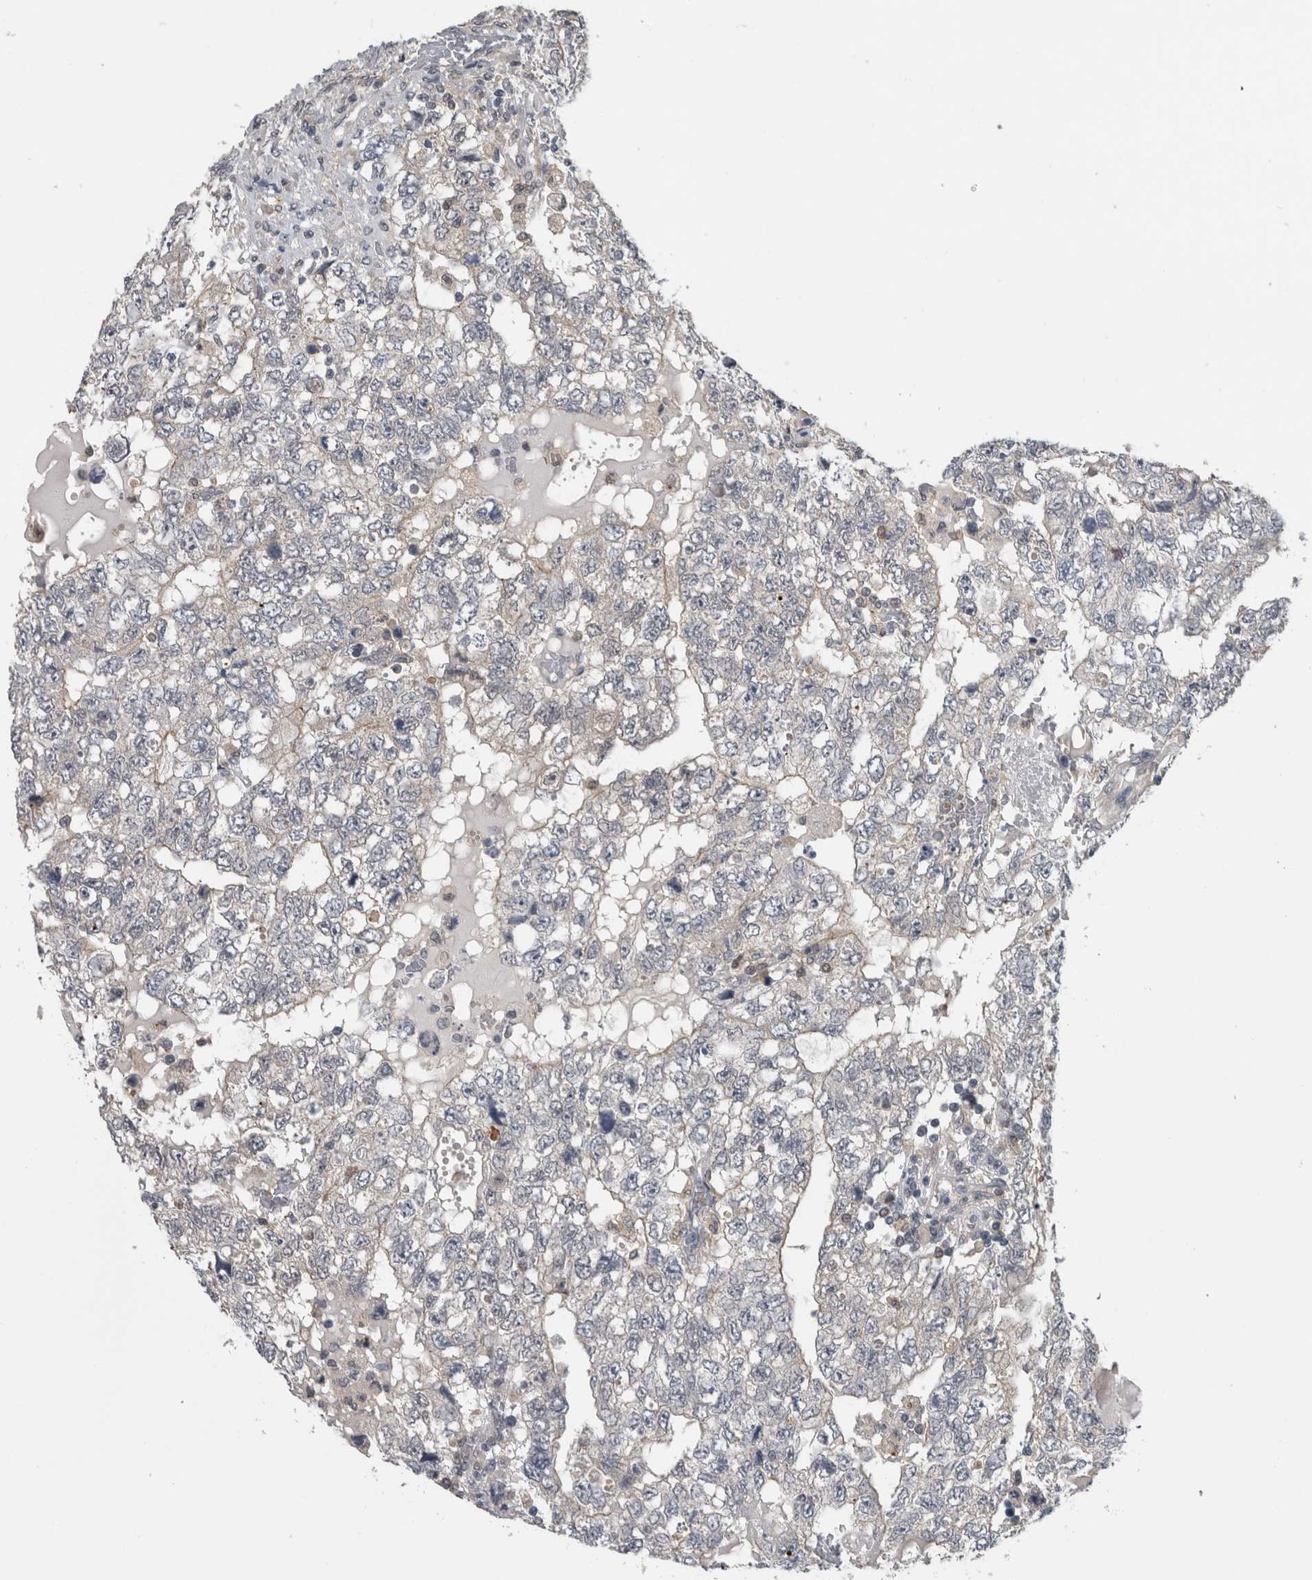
{"staining": {"intensity": "negative", "quantity": "none", "location": "none"}, "tissue": "testis cancer", "cell_type": "Tumor cells", "image_type": "cancer", "snomed": [{"axis": "morphology", "description": "Carcinoma, Embryonal, NOS"}, {"axis": "topography", "description": "Testis"}], "caption": "Protein analysis of embryonal carcinoma (testis) shows no significant positivity in tumor cells.", "gene": "NAPRT", "patient": {"sex": "male", "age": 36}}